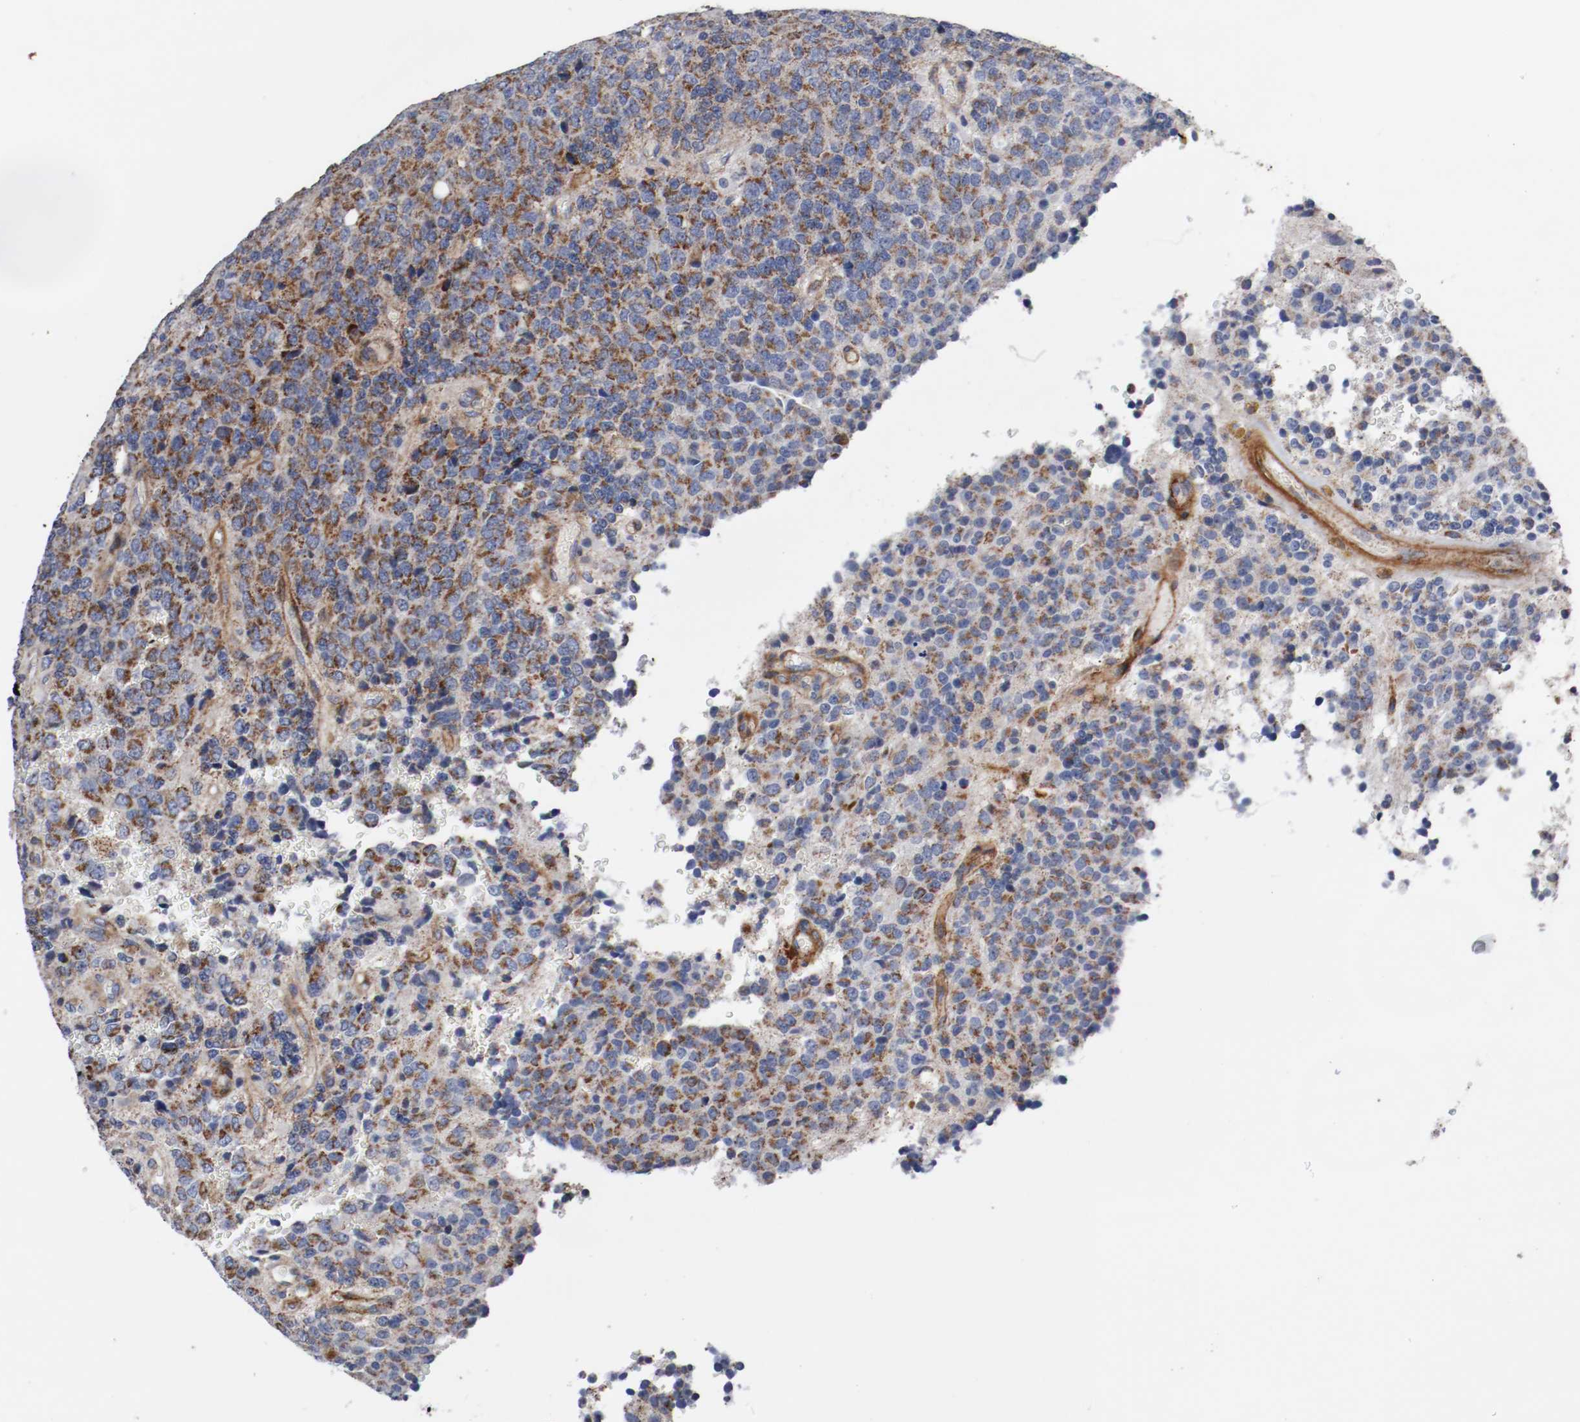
{"staining": {"intensity": "moderate", "quantity": ">75%", "location": "cytoplasmic/membranous"}, "tissue": "glioma", "cell_type": "Tumor cells", "image_type": "cancer", "snomed": [{"axis": "morphology", "description": "Glioma, malignant, High grade"}, {"axis": "topography", "description": "pancreas cauda"}], "caption": "Glioma tissue exhibits moderate cytoplasmic/membranous staining in about >75% of tumor cells (Stains: DAB (3,3'-diaminobenzidine) in brown, nuclei in blue, Microscopy: brightfield microscopy at high magnification).", "gene": "TUBD1", "patient": {"sex": "male", "age": 60}}